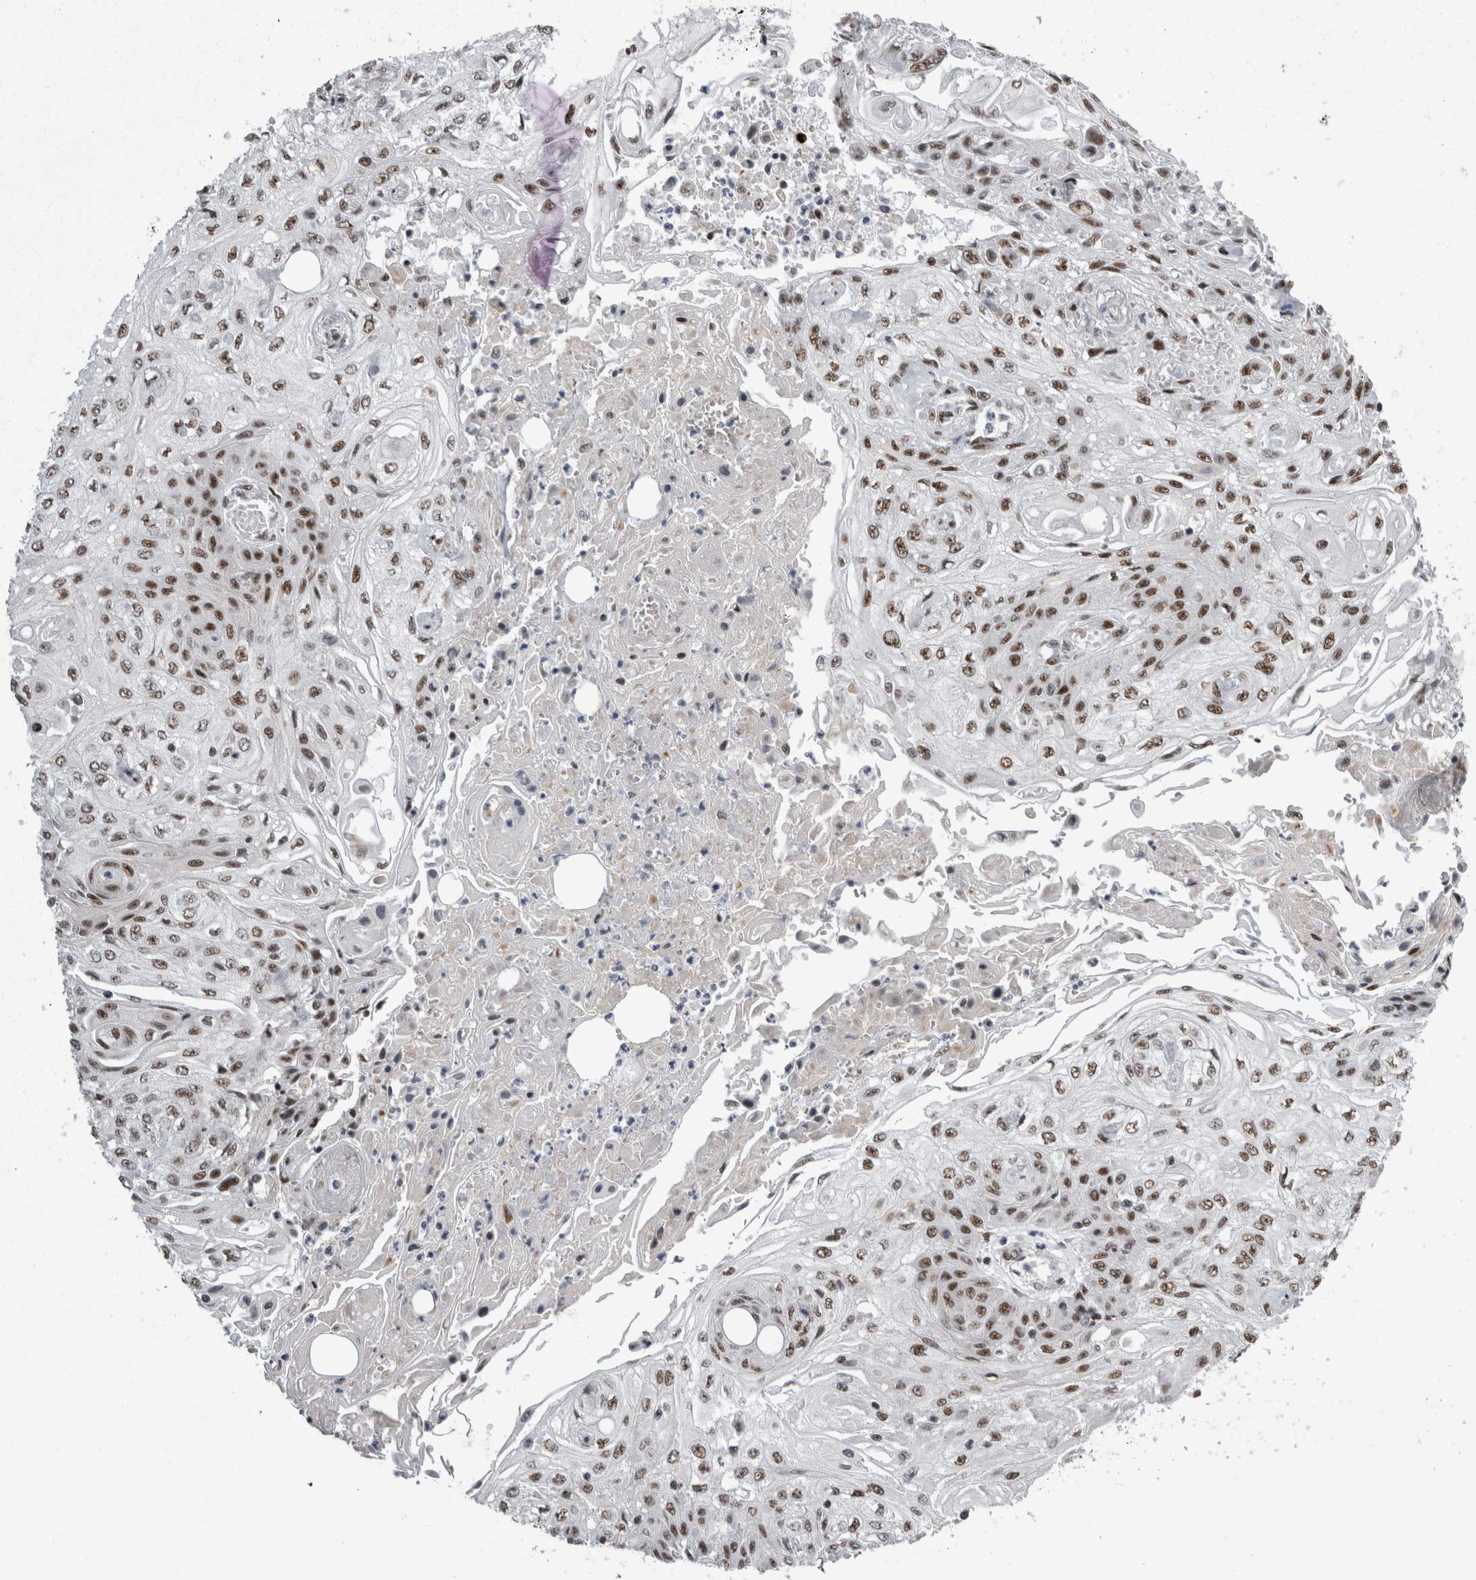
{"staining": {"intensity": "moderate", "quantity": ">75%", "location": "nuclear"}, "tissue": "skin cancer", "cell_type": "Tumor cells", "image_type": "cancer", "snomed": [{"axis": "morphology", "description": "Squamous cell carcinoma, NOS"}, {"axis": "morphology", "description": "Squamous cell carcinoma, metastatic, NOS"}, {"axis": "topography", "description": "Skin"}, {"axis": "topography", "description": "Lymph node"}], "caption": "Protein expression analysis of human skin cancer reveals moderate nuclear positivity in approximately >75% of tumor cells. Nuclei are stained in blue.", "gene": "SNRNP40", "patient": {"sex": "male", "age": 75}}